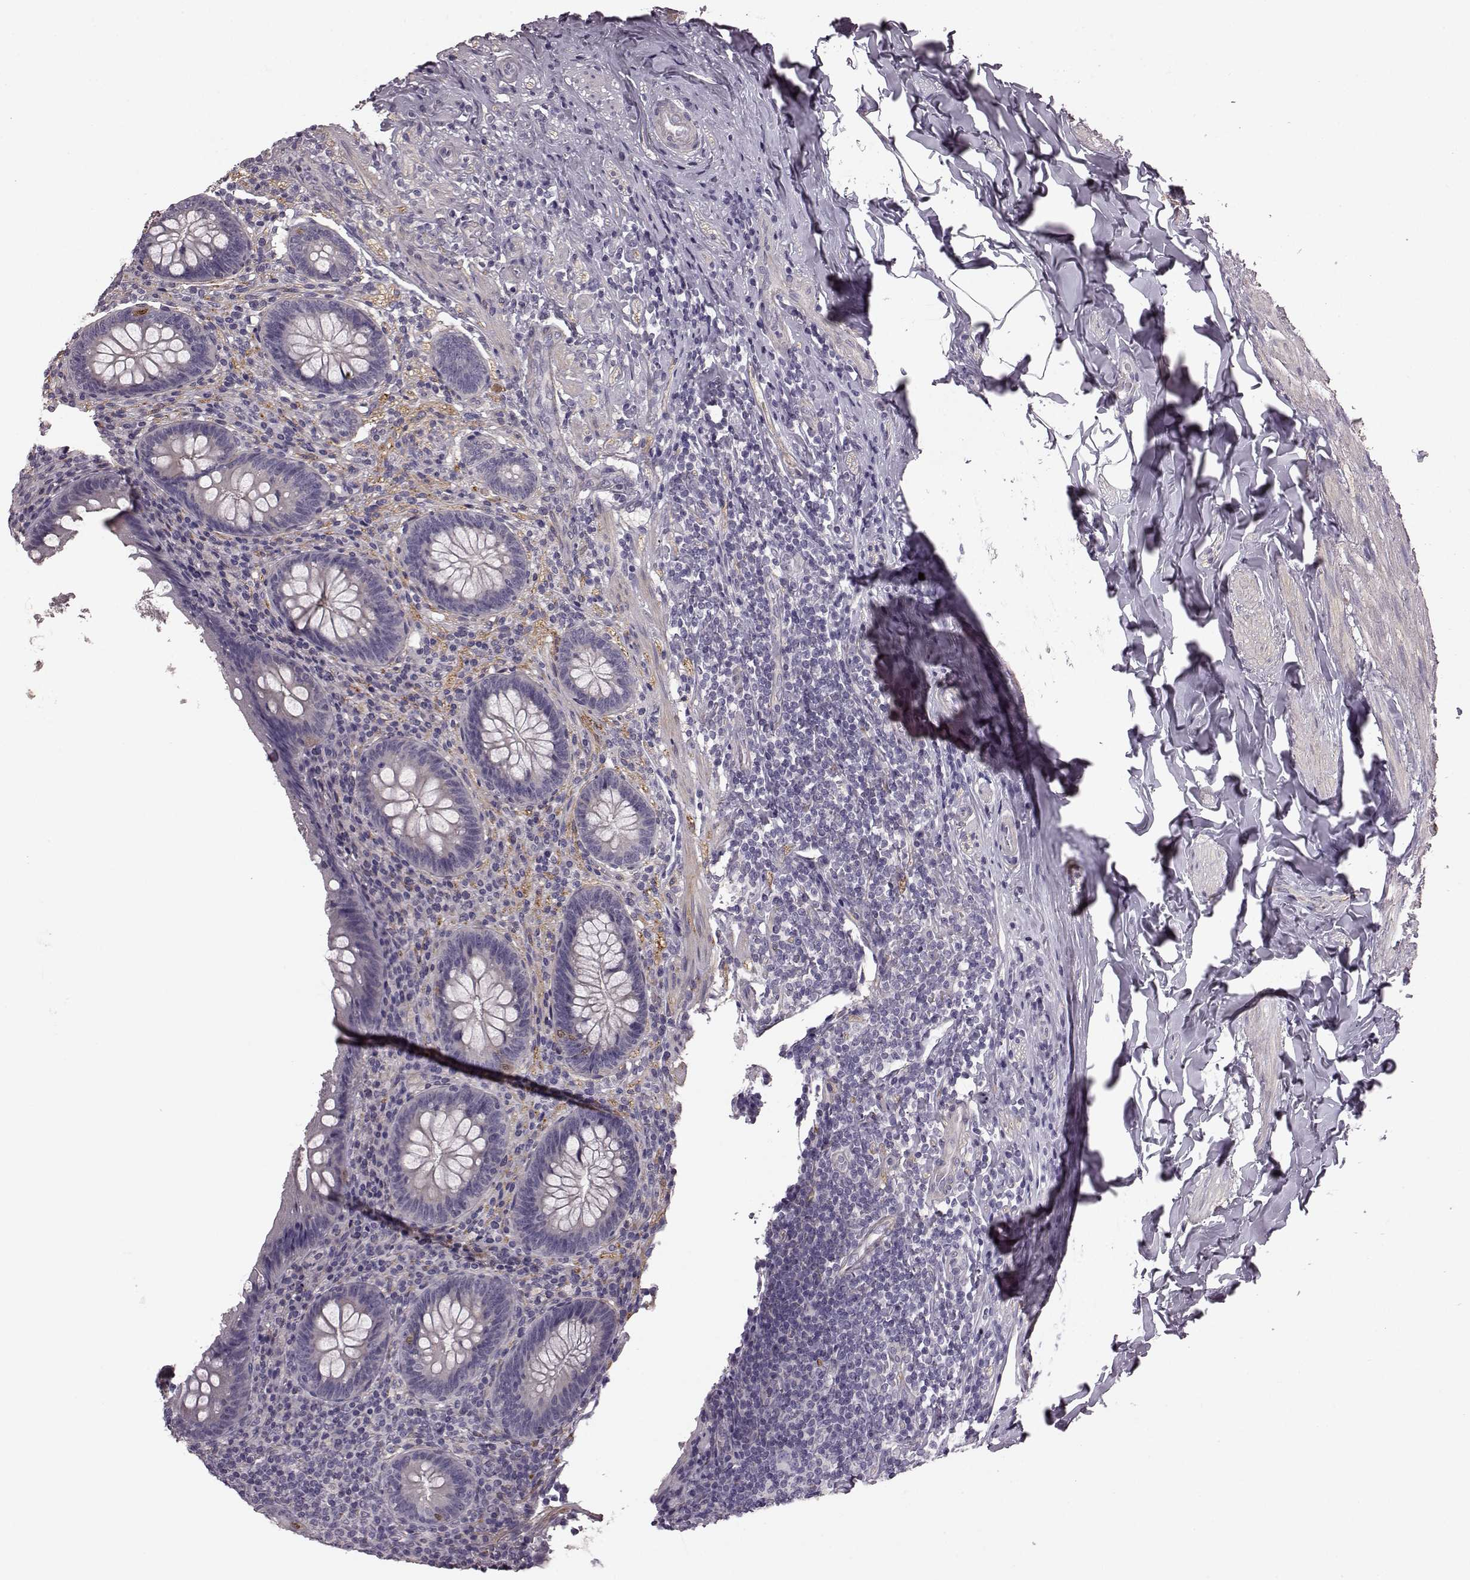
{"staining": {"intensity": "negative", "quantity": "none", "location": "none"}, "tissue": "appendix", "cell_type": "Glandular cells", "image_type": "normal", "snomed": [{"axis": "morphology", "description": "Normal tissue, NOS"}, {"axis": "topography", "description": "Appendix"}], "caption": "This is an immunohistochemistry (IHC) micrograph of unremarkable human appendix. There is no positivity in glandular cells.", "gene": "GRK1", "patient": {"sex": "male", "age": 47}}